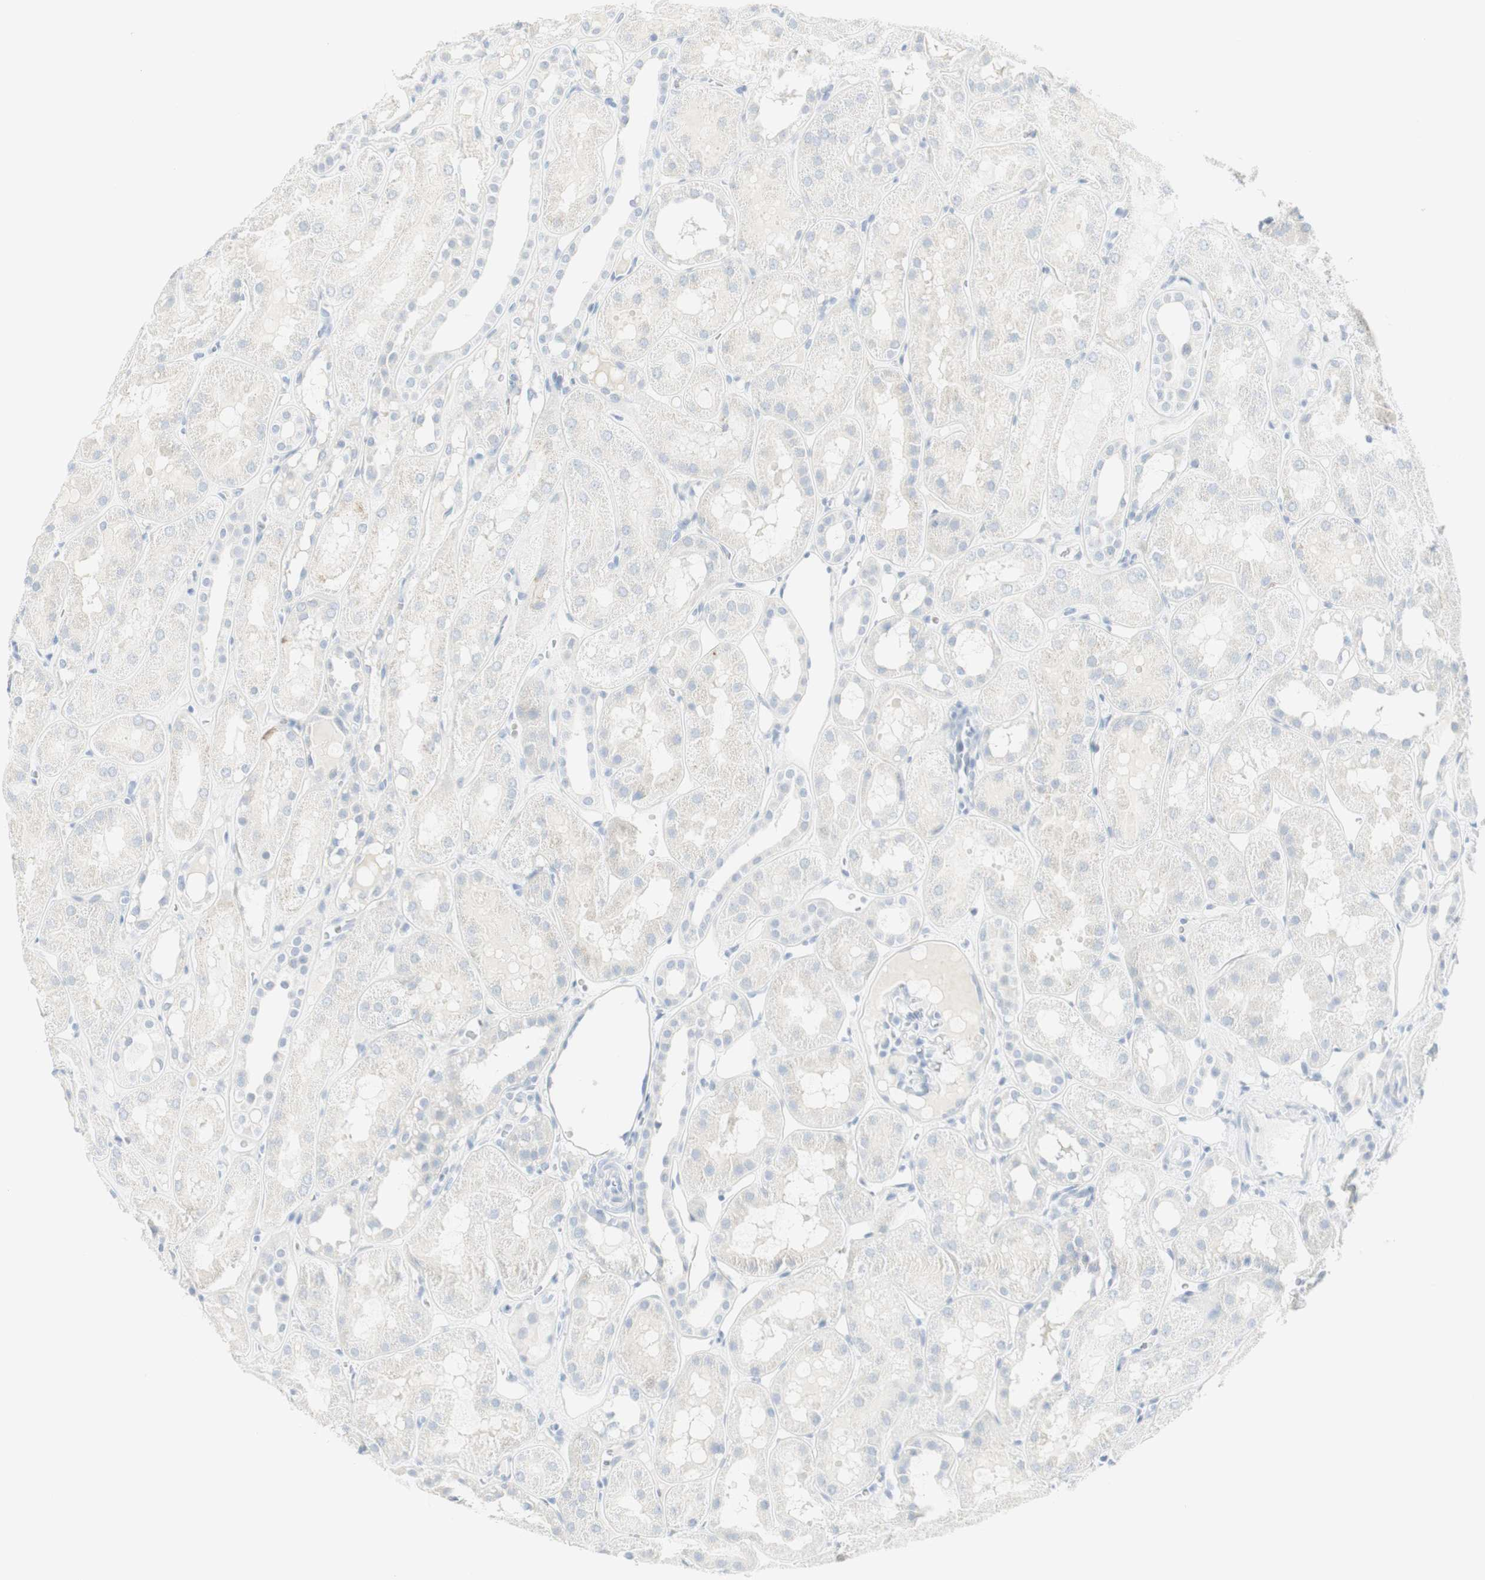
{"staining": {"intensity": "negative", "quantity": "none", "location": "none"}, "tissue": "kidney", "cell_type": "Cells in glomeruli", "image_type": "normal", "snomed": [{"axis": "morphology", "description": "Normal tissue, NOS"}, {"axis": "topography", "description": "Kidney"}, {"axis": "topography", "description": "Urinary bladder"}], "caption": "Micrograph shows no significant protein positivity in cells in glomeruli of unremarkable kidney. (Brightfield microscopy of DAB immunohistochemistry (IHC) at high magnification).", "gene": "MDK", "patient": {"sex": "male", "age": 16}}